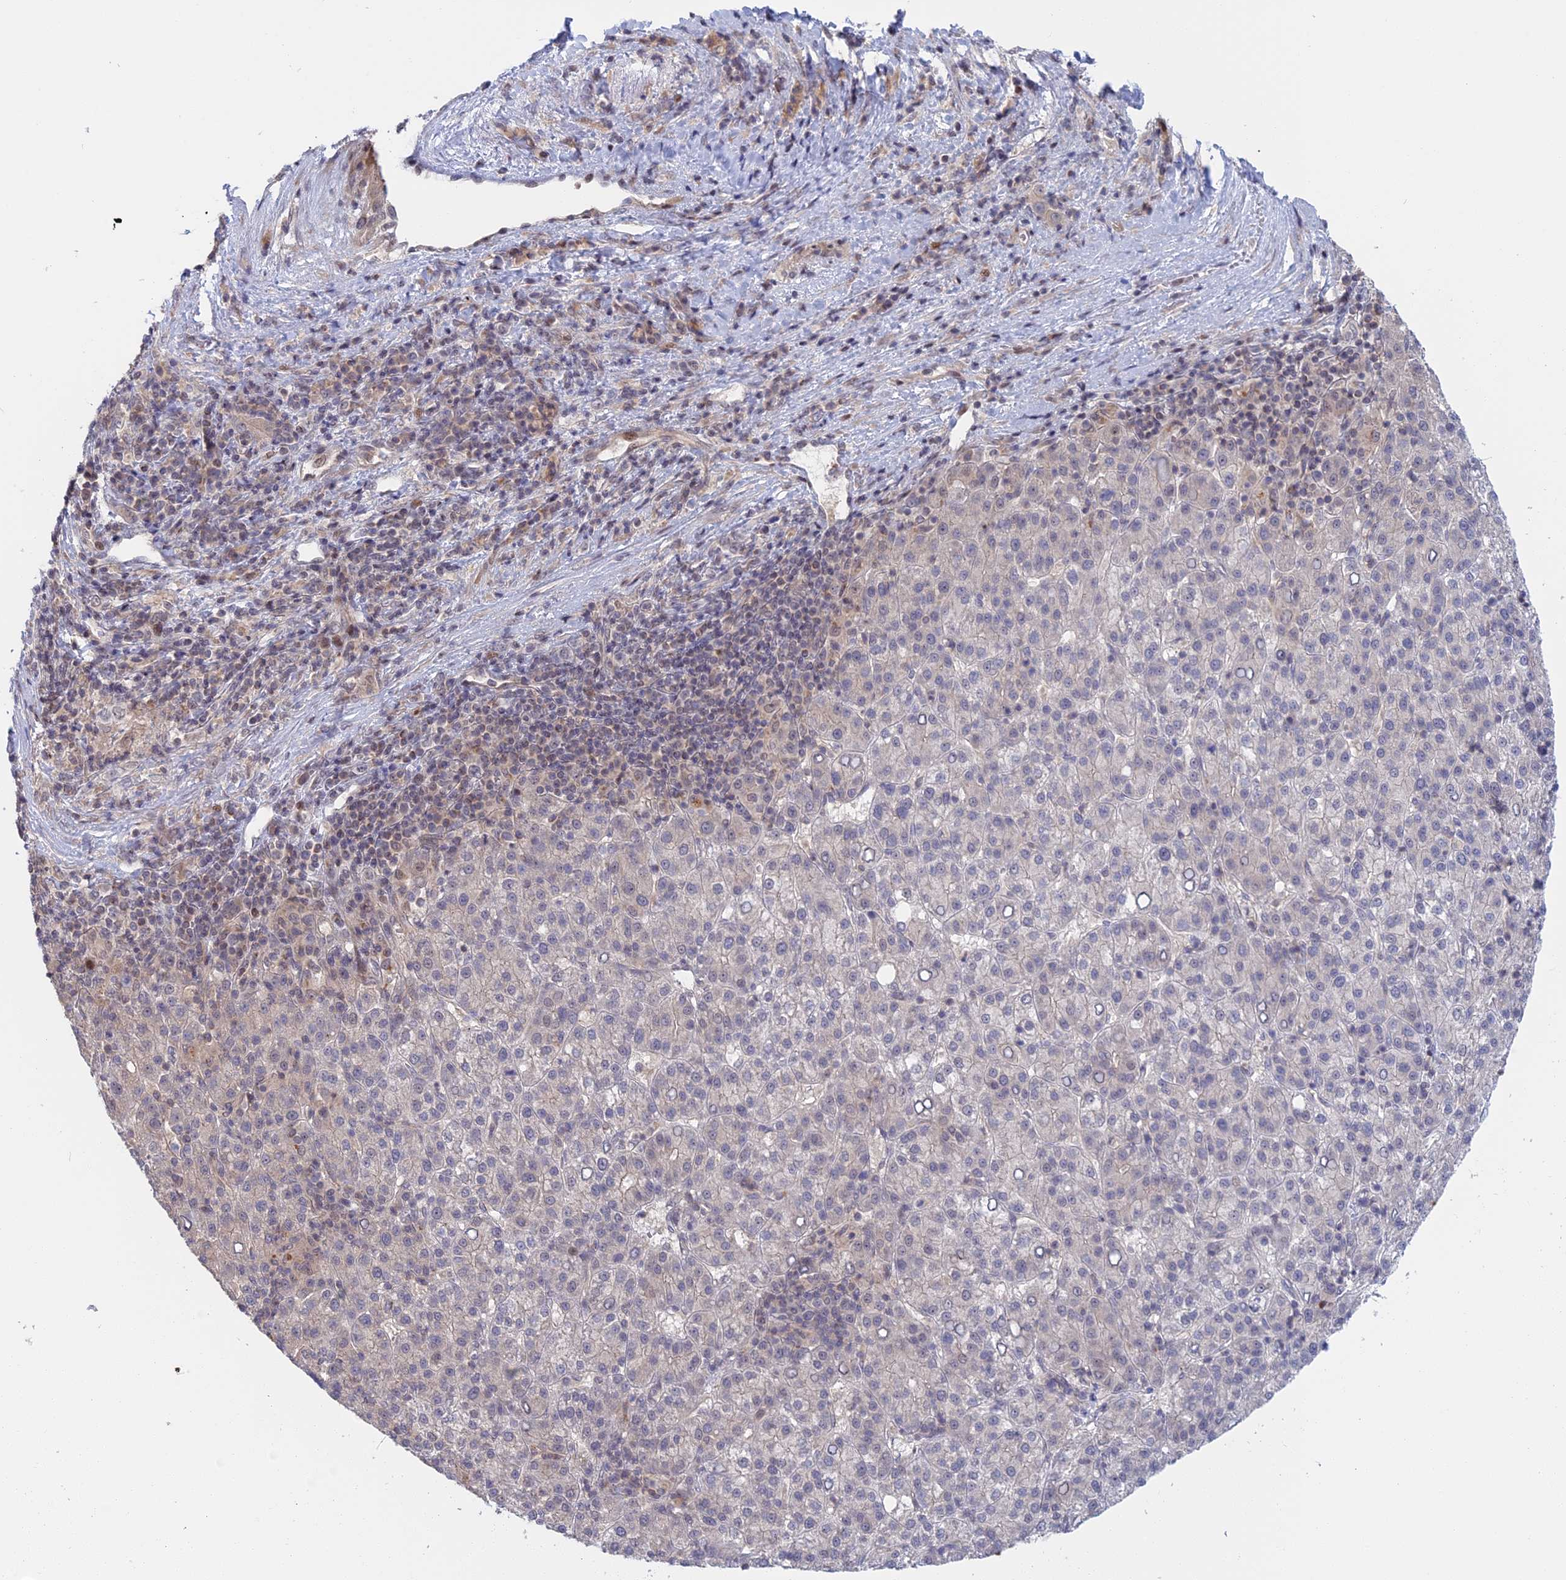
{"staining": {"intensity": "negative", "quantity": "none", "location": "none"}, "tissue": "liver cancer", "cell_type": "Tumor cells", "image_type": "cancer", "snomed": [{"axis": "morphology", "description": "Carcinoma, Hepatocellular, NOS"}, {"axis": "topography", "description": "Liver"}], "caption": "Photomicrograph shows no protein positivity in tumor cells of liver hepatocellular carcinoma tissue.", "gene": "GSKIP", "patient": {"sex": "female", "age": 58}}